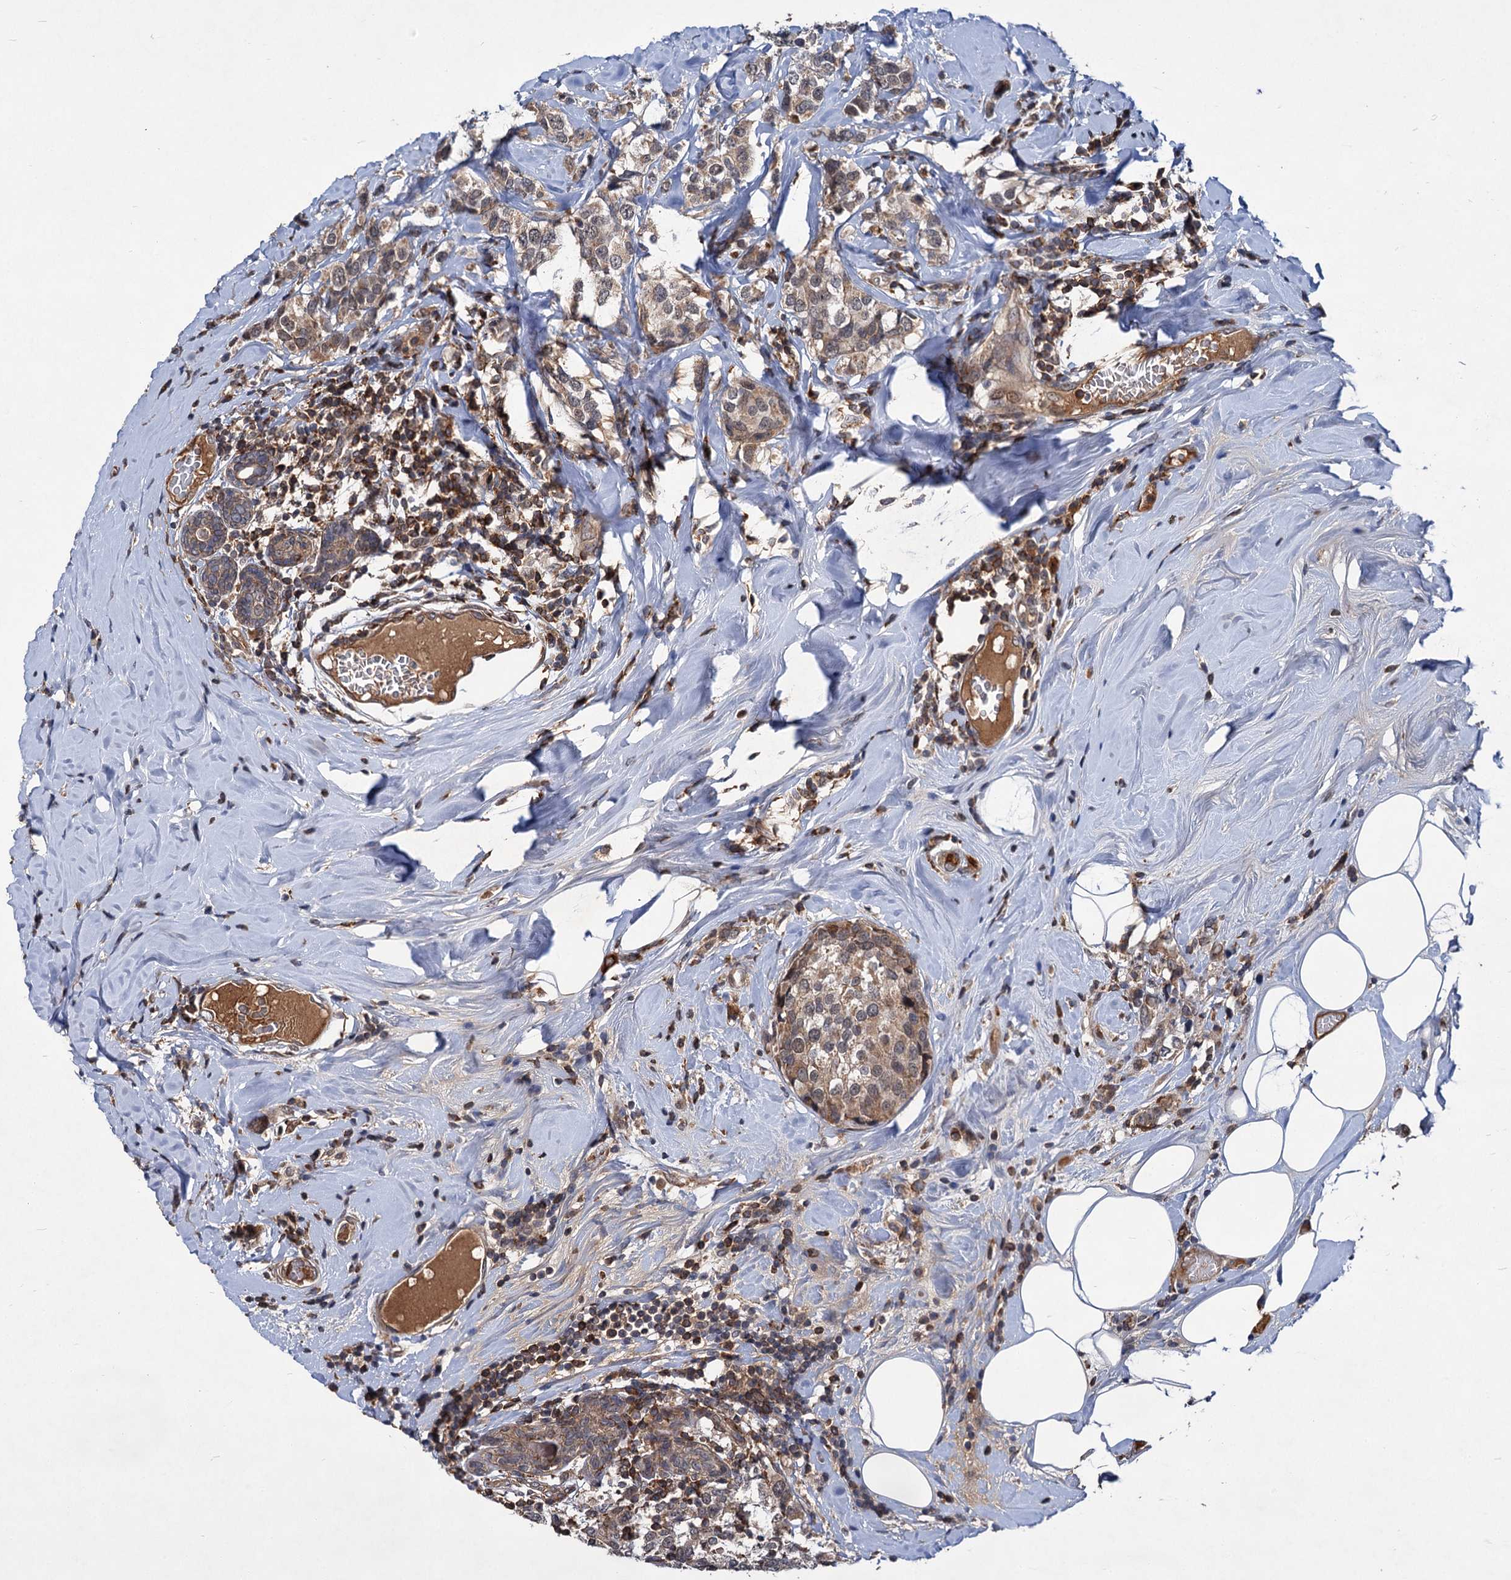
{"staining": {"intensity": "moderate", "quantity": ">75%", "location": "cytoplasmic/membranous,nuclear"}, "tissue": "breast cancer", "cell_type": "Tumor cells", "image_type": "cancer", "snomed": [{"axis": "morphology", "description": "Lobular carcinoma"}, {"axis": "topography", "description": "Breast"}], "caption": "A photomicrograph of breast cancer stained for a protein demonstrates moderate cytoplasmic/membranous and nuclear brown staining in tumor cells.", "gene": "ABLIM1", "patient": {"sex": "female", "age": 59}}